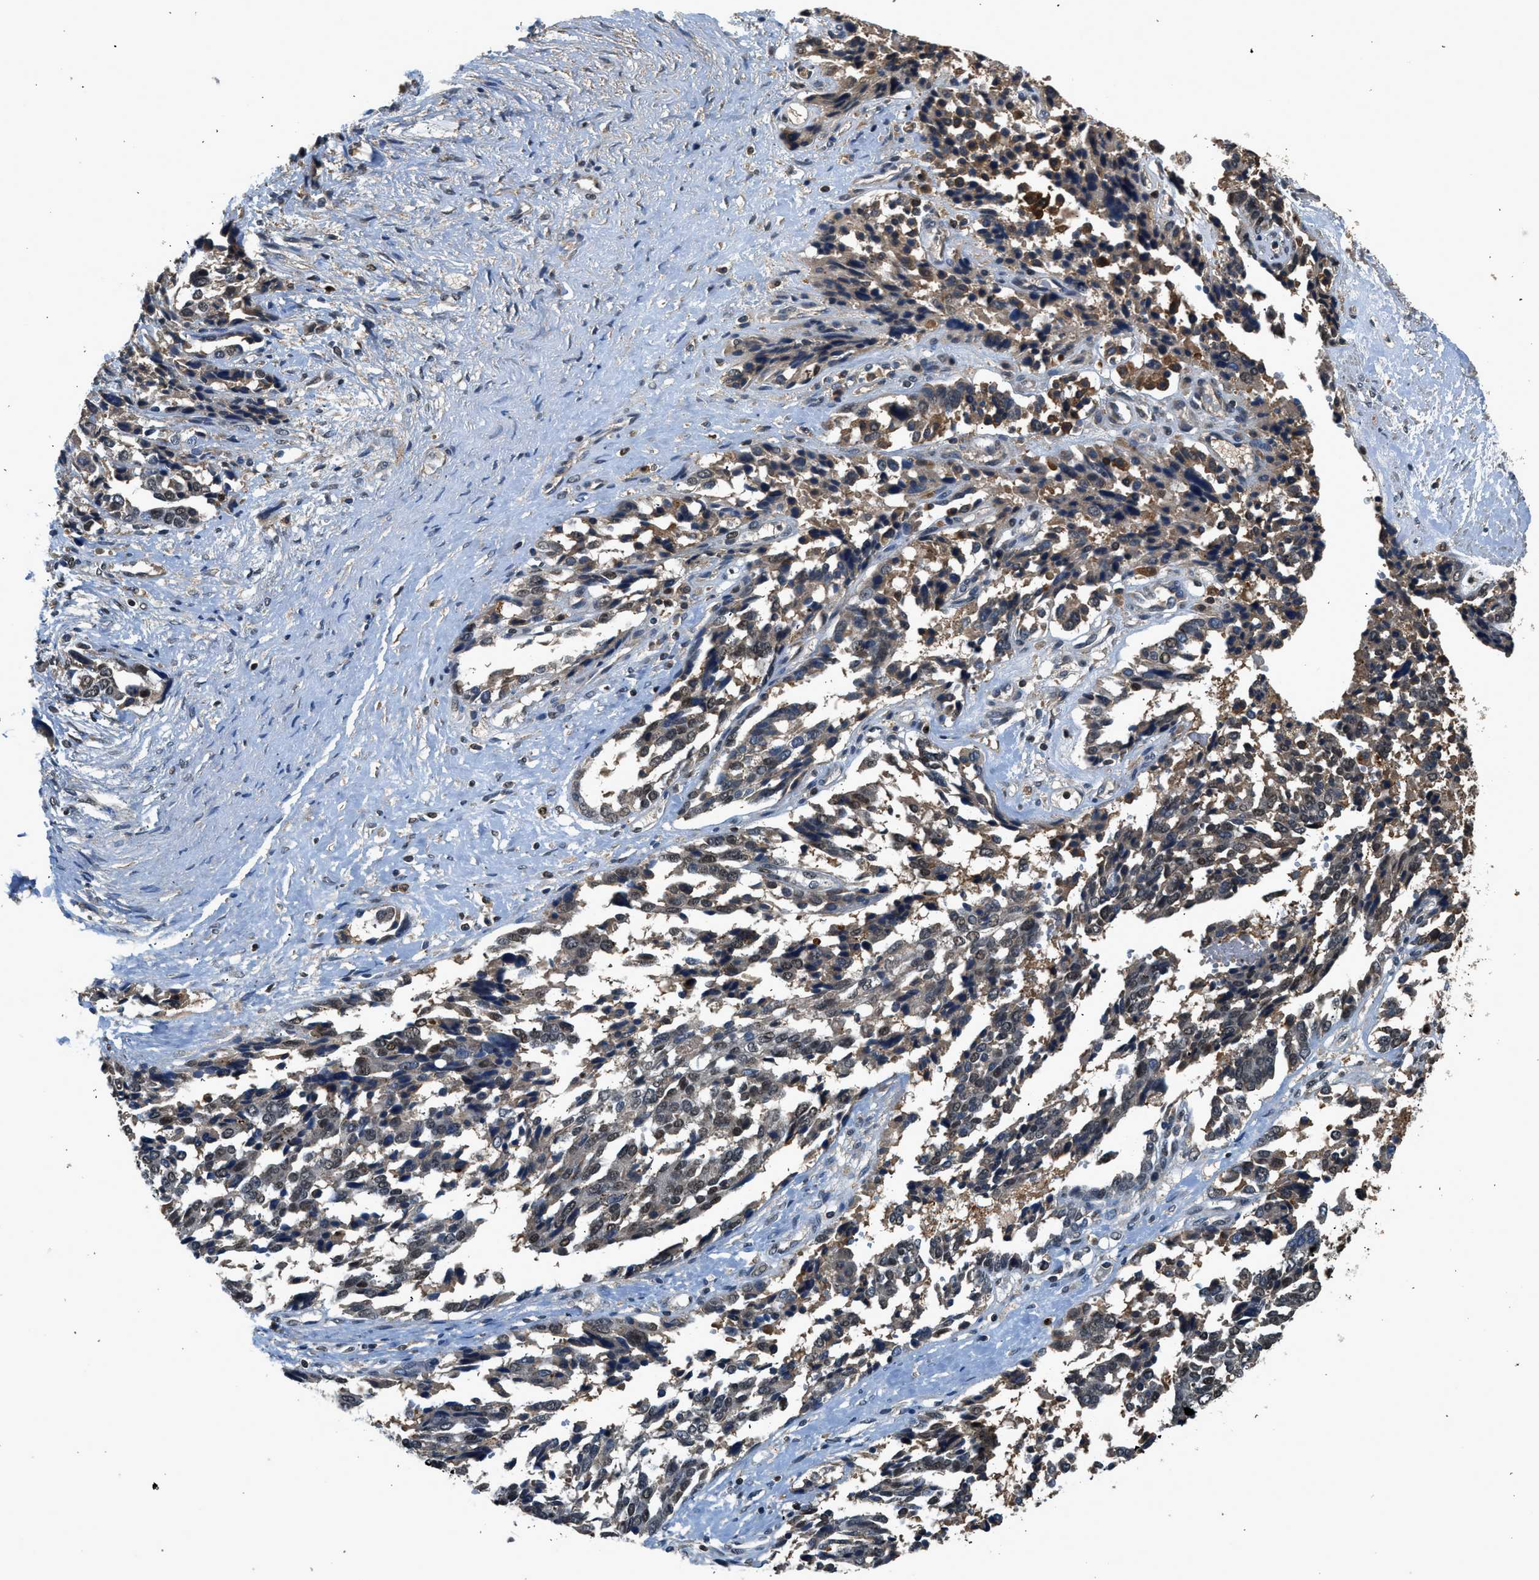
{"staining": {"intensity": "moderate", "quantity": "<25%", "location": "cytoplasmic/membranous,nuclear"}, "tissue": "ovarian cancer", "cell_type": "Tumor cells", "image_type": "cancer", "snomed": [{"axis": "morphology", "description": "Cystadenocarcinoma, serous, NOS"}, {"axis": "topography", "description": "Ovary"}], "caption": "Moderate cytoplasmic/membranous and nuclear protein positivity is present in about <25% of tumor cells in ovarian serous cystadenocarcinoma. Nuclei are stained in blue.", "gene": "SLC15A4", "patient": {"sex": "female", "age": 44}}